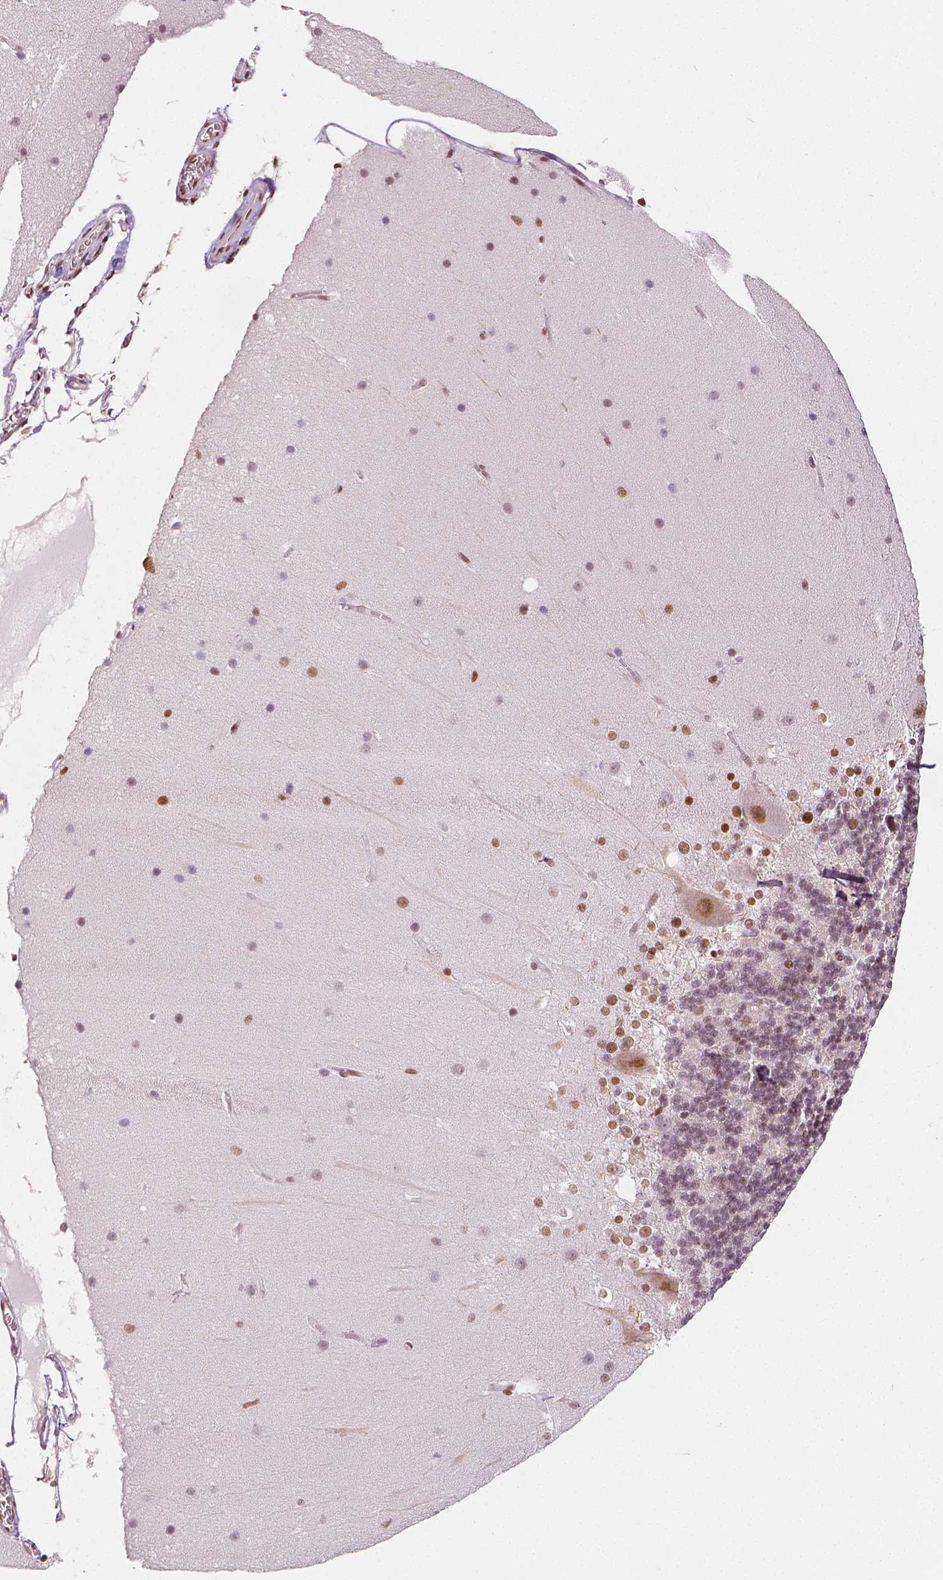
{"staining": {"intensity": "moderate", "quantity": ">75%", "location": "nuclear"}, "tissue": "cerebellum", "cell_type": "Cells in granular layer", "image_type": "normal", "snomed": [{"axis": "morphology", "description": "Normal tissue, NOS"}, {"axis": "topography", "description": "Cerebellum"}], "caption": "Brown immunohistochemical staining in normal cerebellum reveals moderate nuclear positivity in about >75% of cells in granular layer. The staining is performed using DAB brown chromogen to label protein expression. The nuclei are counter-stained blue using hematoxylin.", "gene": "KDM5B", "patient": {"sex": "female", "age": 19}}